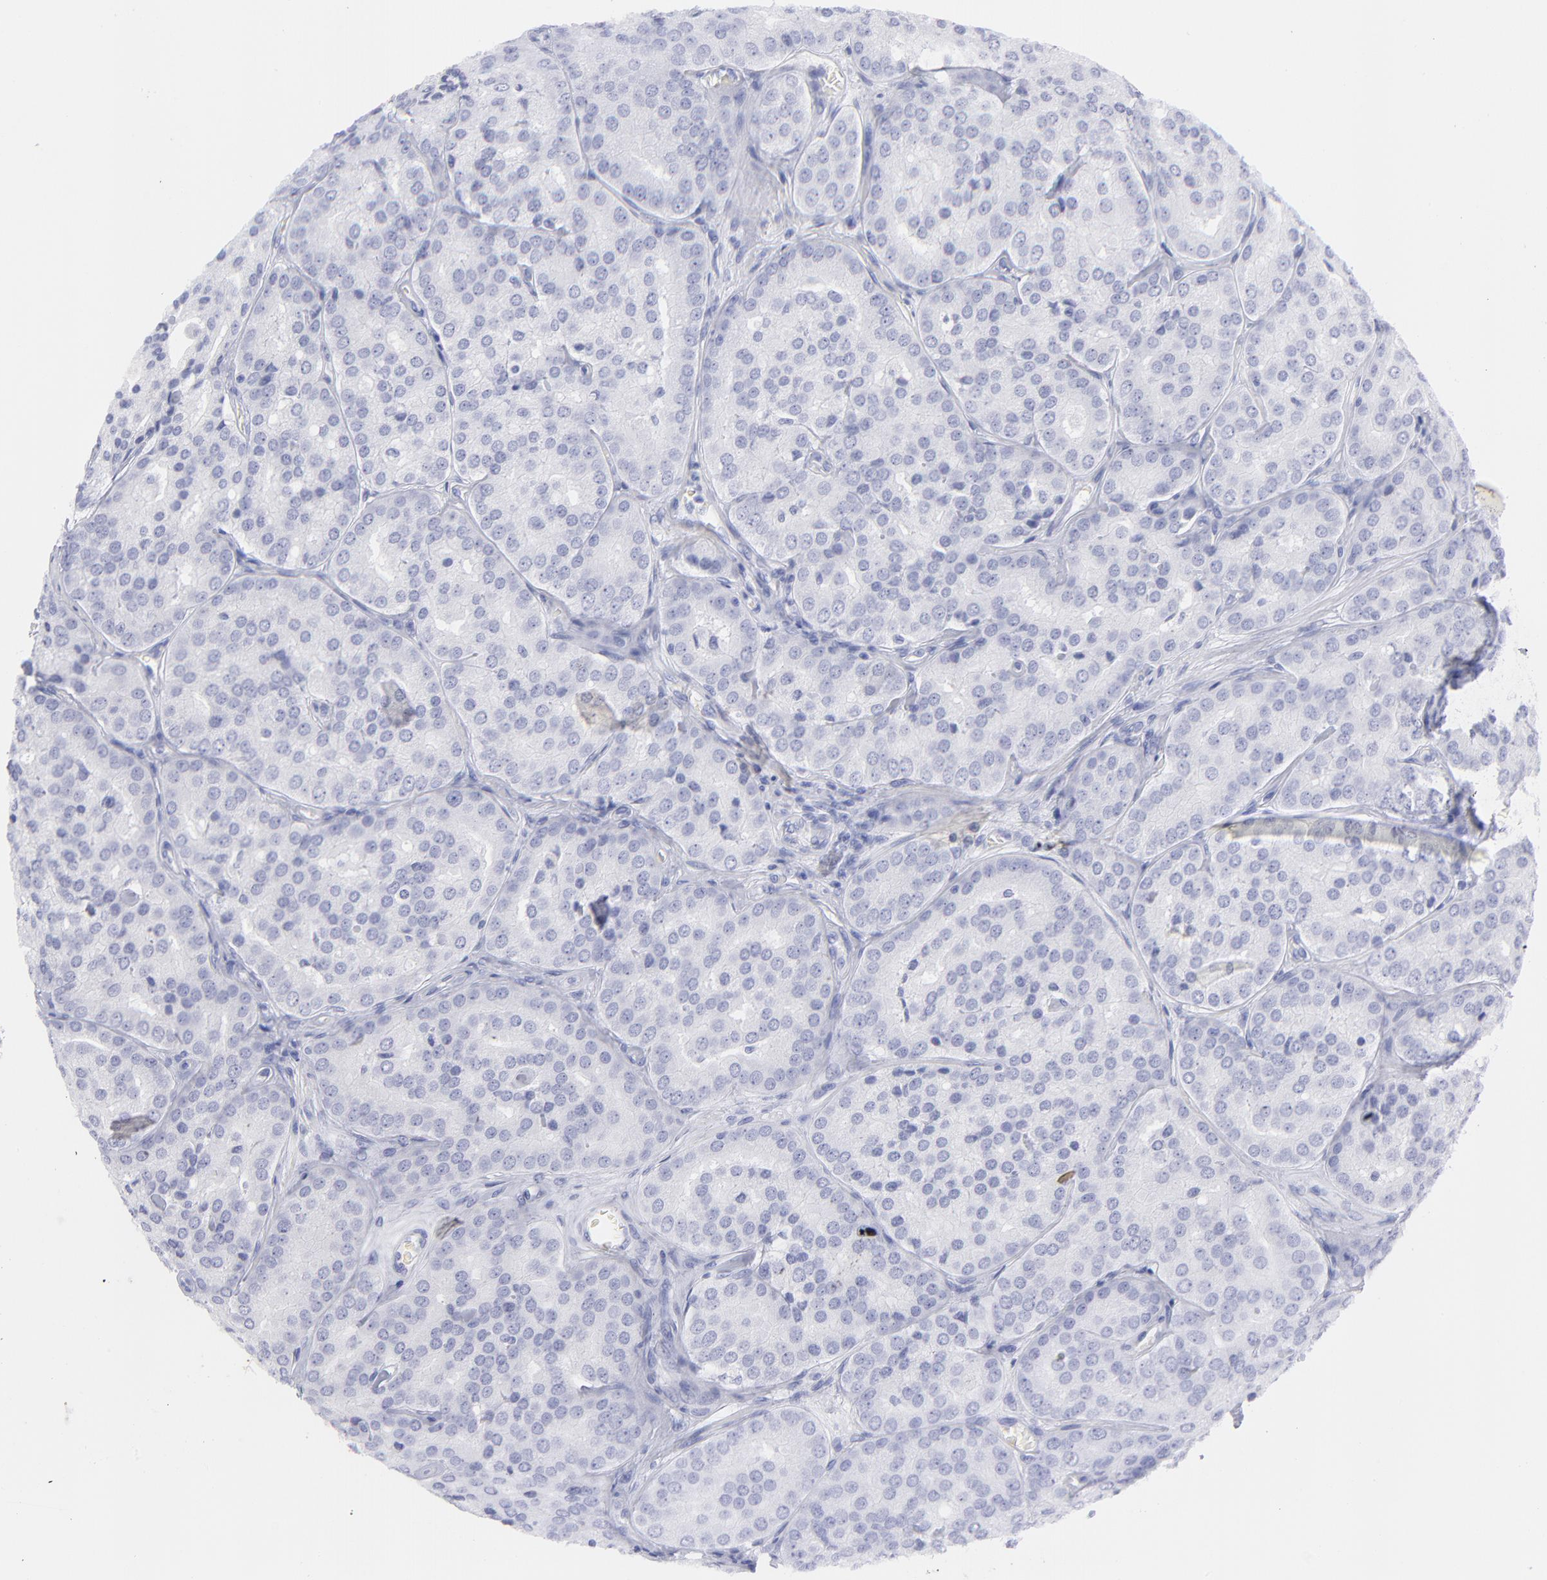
{"staining": {"intensity": "negative", "quantity": "none", "location": "none"}, "tissue": "prostate cancer", "cell_type": "Tumor cells", "image_type": "cancer", "snomed": [{"axis": "morphology", "description": "Adenocarcinoma, High grade"}, {"axis": "topography", "description": "Prostate"}], "caption": "Human prostate cancer (high-grade adenocarcinoma) stained for a protein using immunohistochemistry (IHC) demonstrates no expression in tumor cells.", "gene": "F13B", "patient": {"sex": "male", "age": 64}}